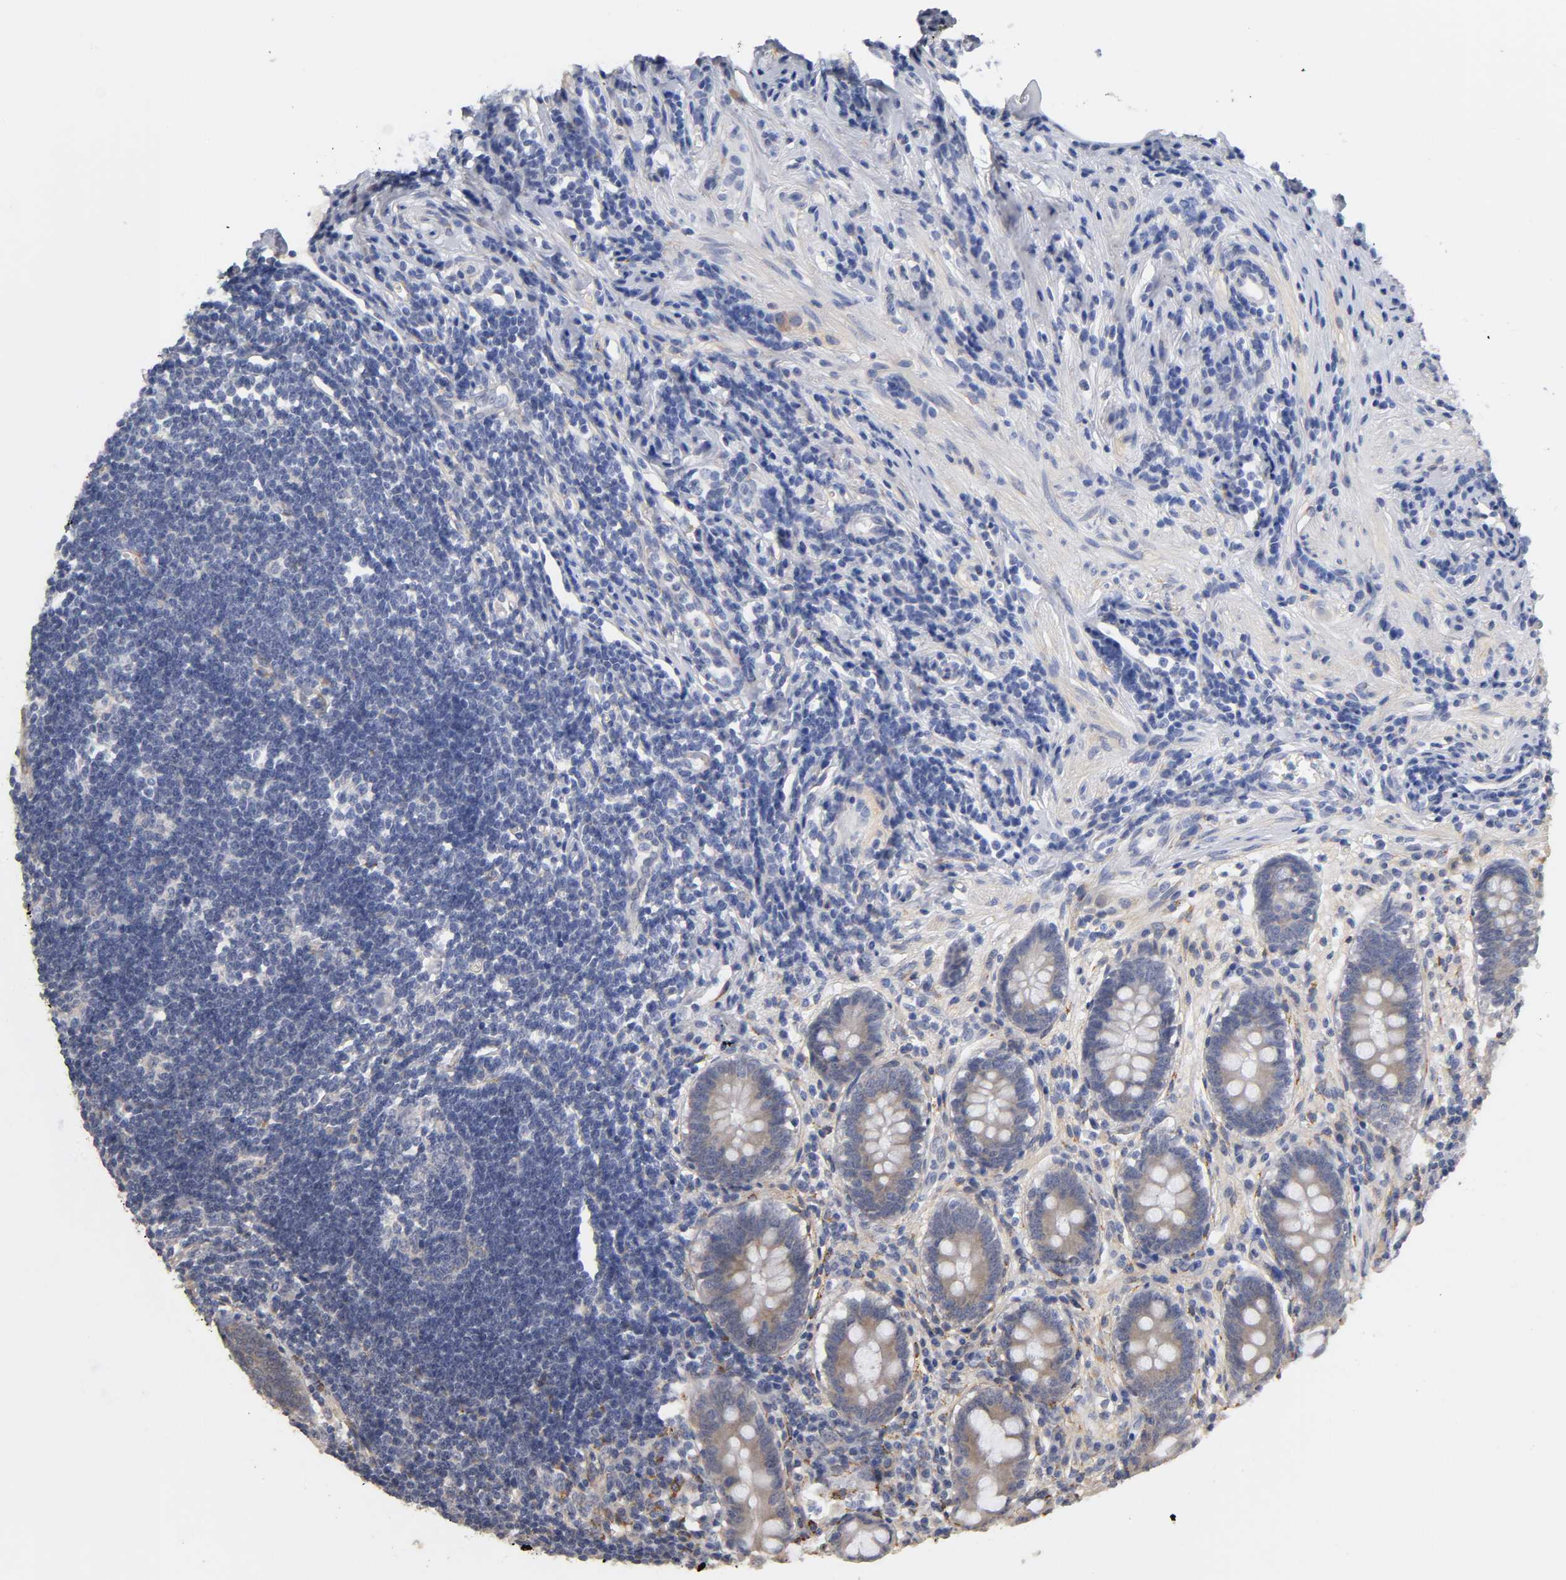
{"staining": {"intensity": "weak", "quantity": ">75%", "location": "cytoplasmic/membranous"}, "tissue": "appendix", "cell_type": "Glandular cells", "image_type": "normal", "snomed": [{"axis": "morphology", "description": "Normal tissue, NOS"}, {"axis": "topography", "description": "Appendix"}], "caption": "Brown immunohistochemical staining in benign human appendix demonstrates weak cytoplasmic/membranous staining in about >75% of glandular cells.", "gene": "LAMB1", "patient": {"sex": "female", "age": 50}}